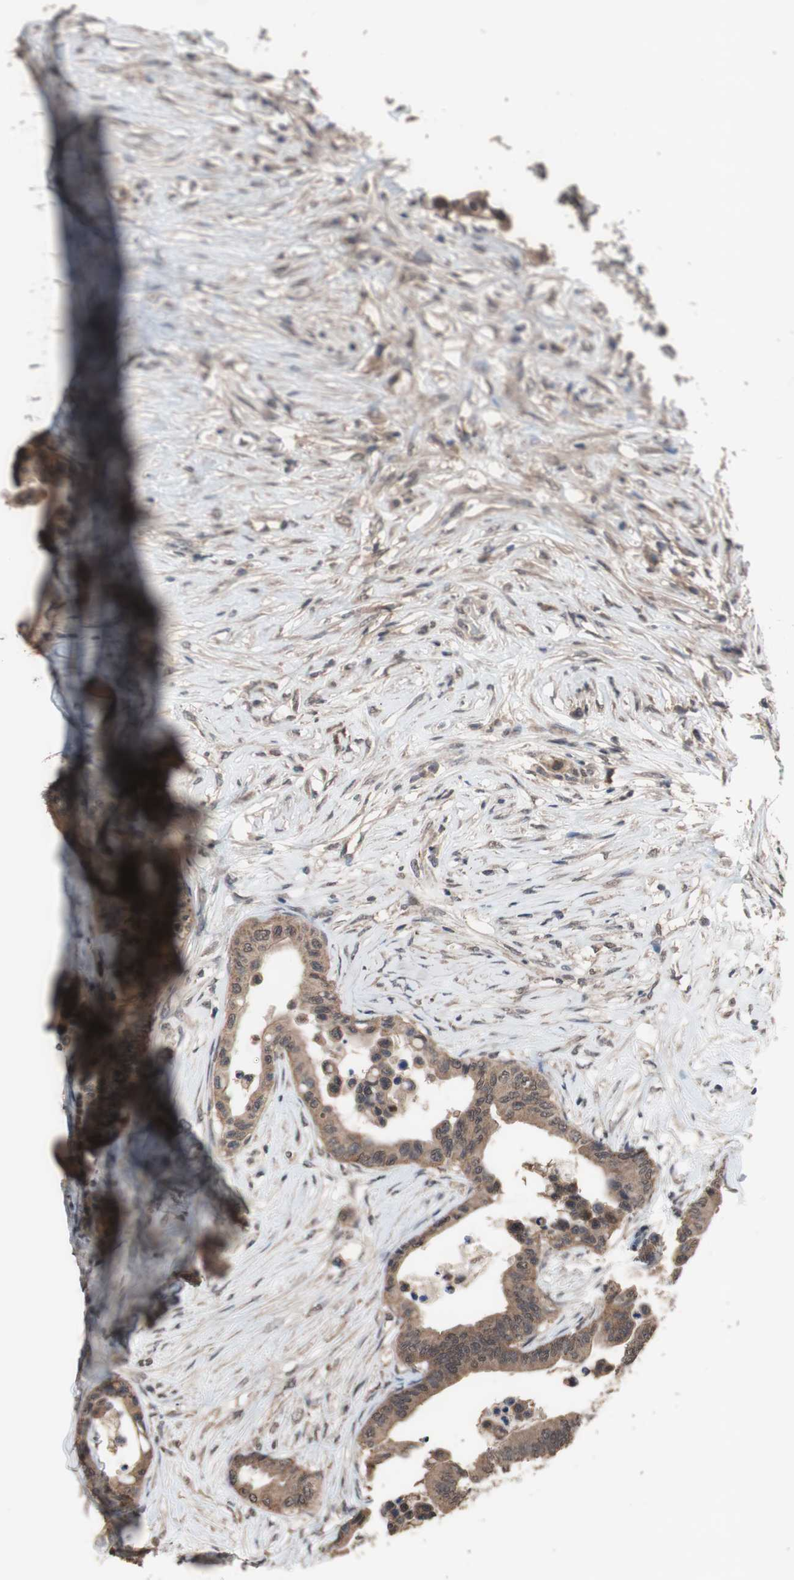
{"staining": {"intensity": "moderate", "quantity": ">75%", "location": "cytoplasmic/membranous"}, "tissue": "colorectal cancer", "cell_type": "Tumor cells", "image_type": "cancer", "snomed": [{"axis": "morphology", "description": "Normal tissue, NOS"}, {"axis": "morphology", "description": "Adenocarcinoma, NOS"}, {"axis": "topography", "description": "Colon"}], "caption": "Tumor cells display medium levels of moderate cytoplasmic/membranous positivity in approximately >75% of cells in human colorectal cancer (adenocarcinoma).", "gene": "KANSL1", "patient": {"sex": "male", "age": 82}}